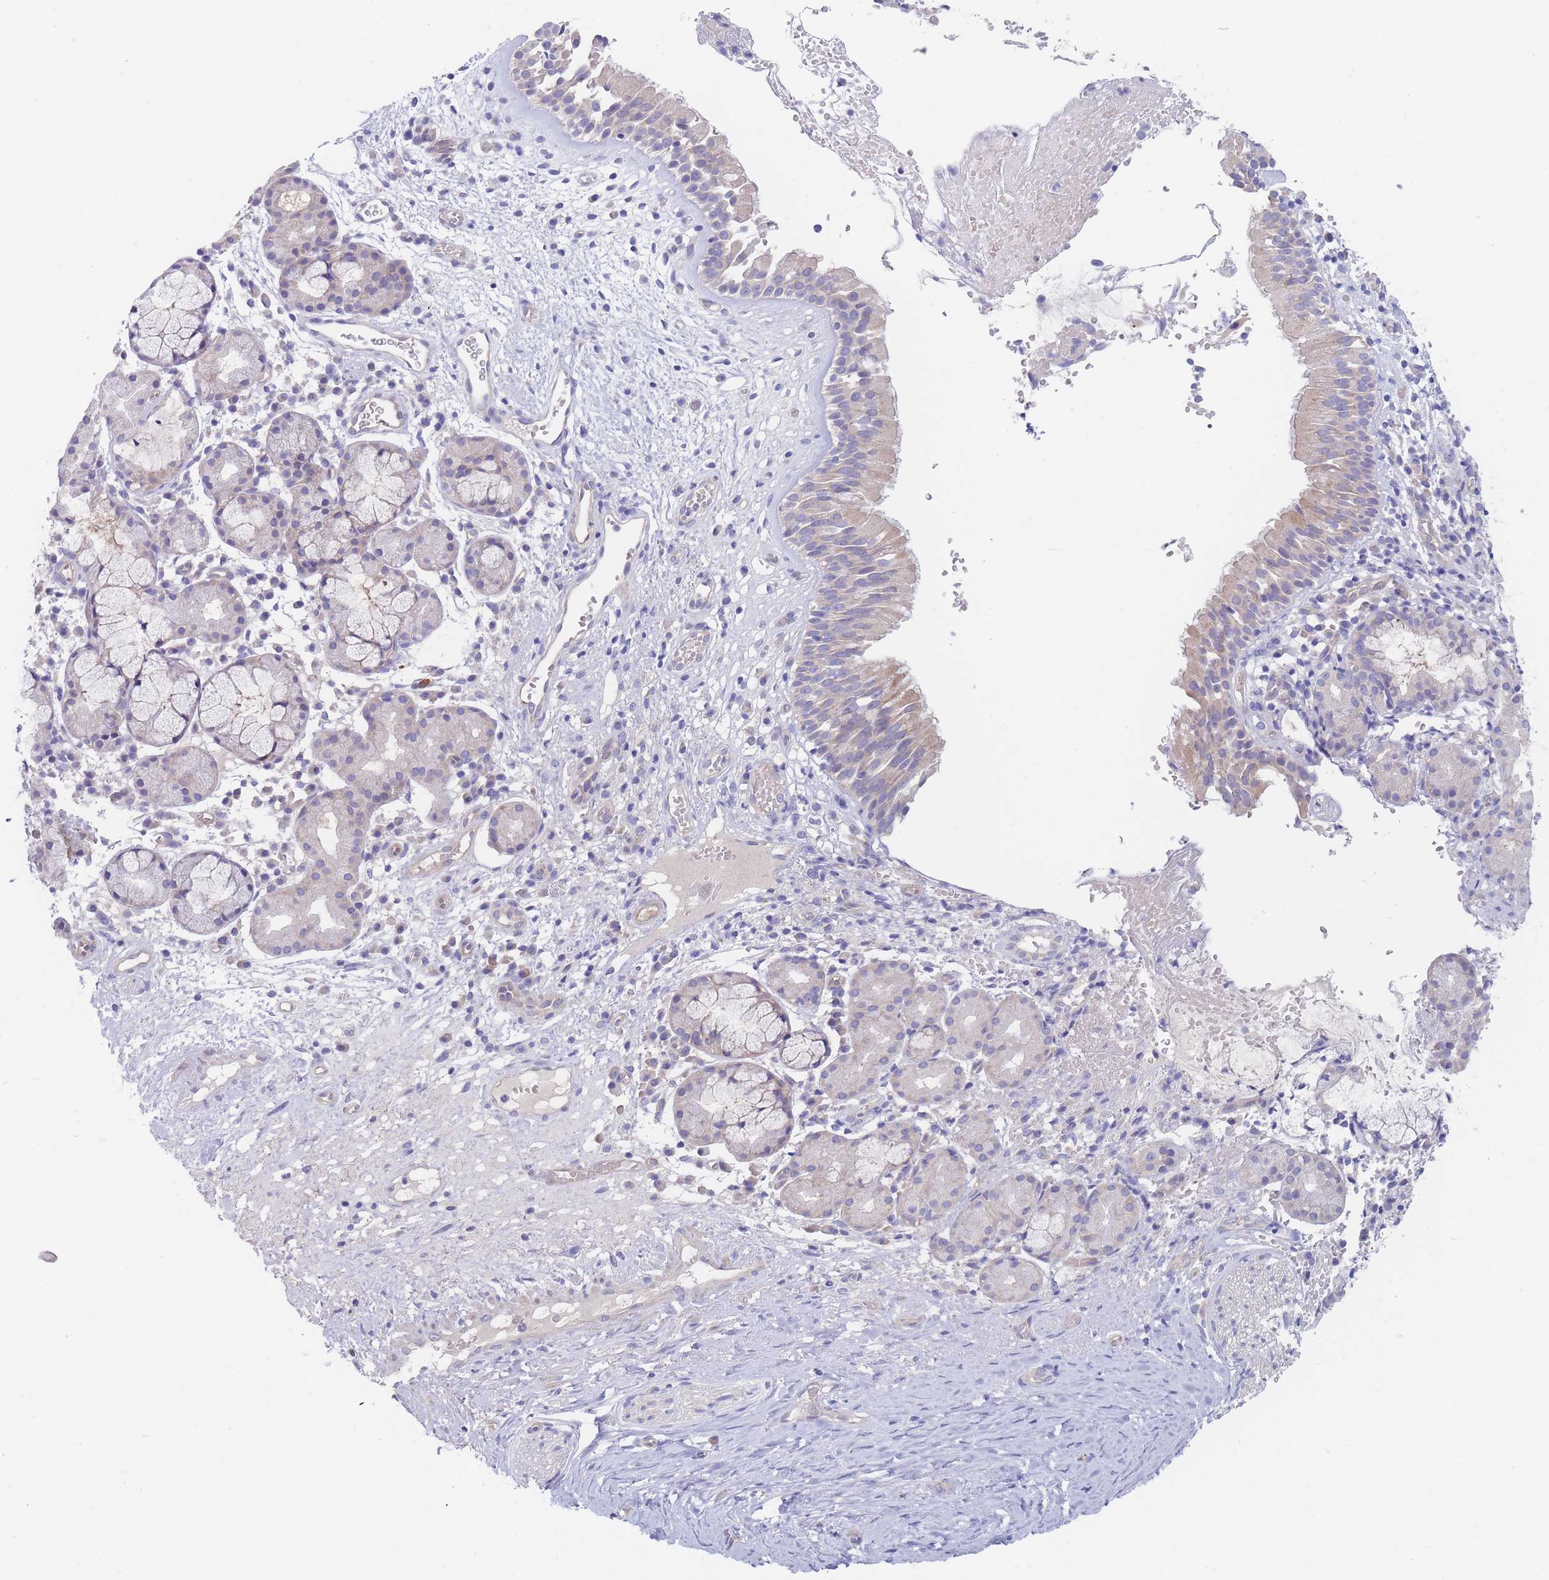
{"staining": {"intensity": "weak", "quantity": "<25%", "location": "cytoplasmic/membranous"}, "tissue": "nasopharynx", "cell_type": "Respiratory epithelial cells", "image_type": "normal", "snomed": [{"axis": "morphology", "description": "Normal tissue, NOS"}, {"axis": "topography", "description": "Nasopharynx"}], "caption": "Image shows no protein staining in respiratory epithelial cells of normal nasopharynx. Brightfield microscopy of IHC stained with DAB (3,3'-diaminobenzidine) (brown) and hematoxylin (blue), captured at high magnification.", "gene": "ZNF281", "patient": {"sex": "male", "age": 65}}